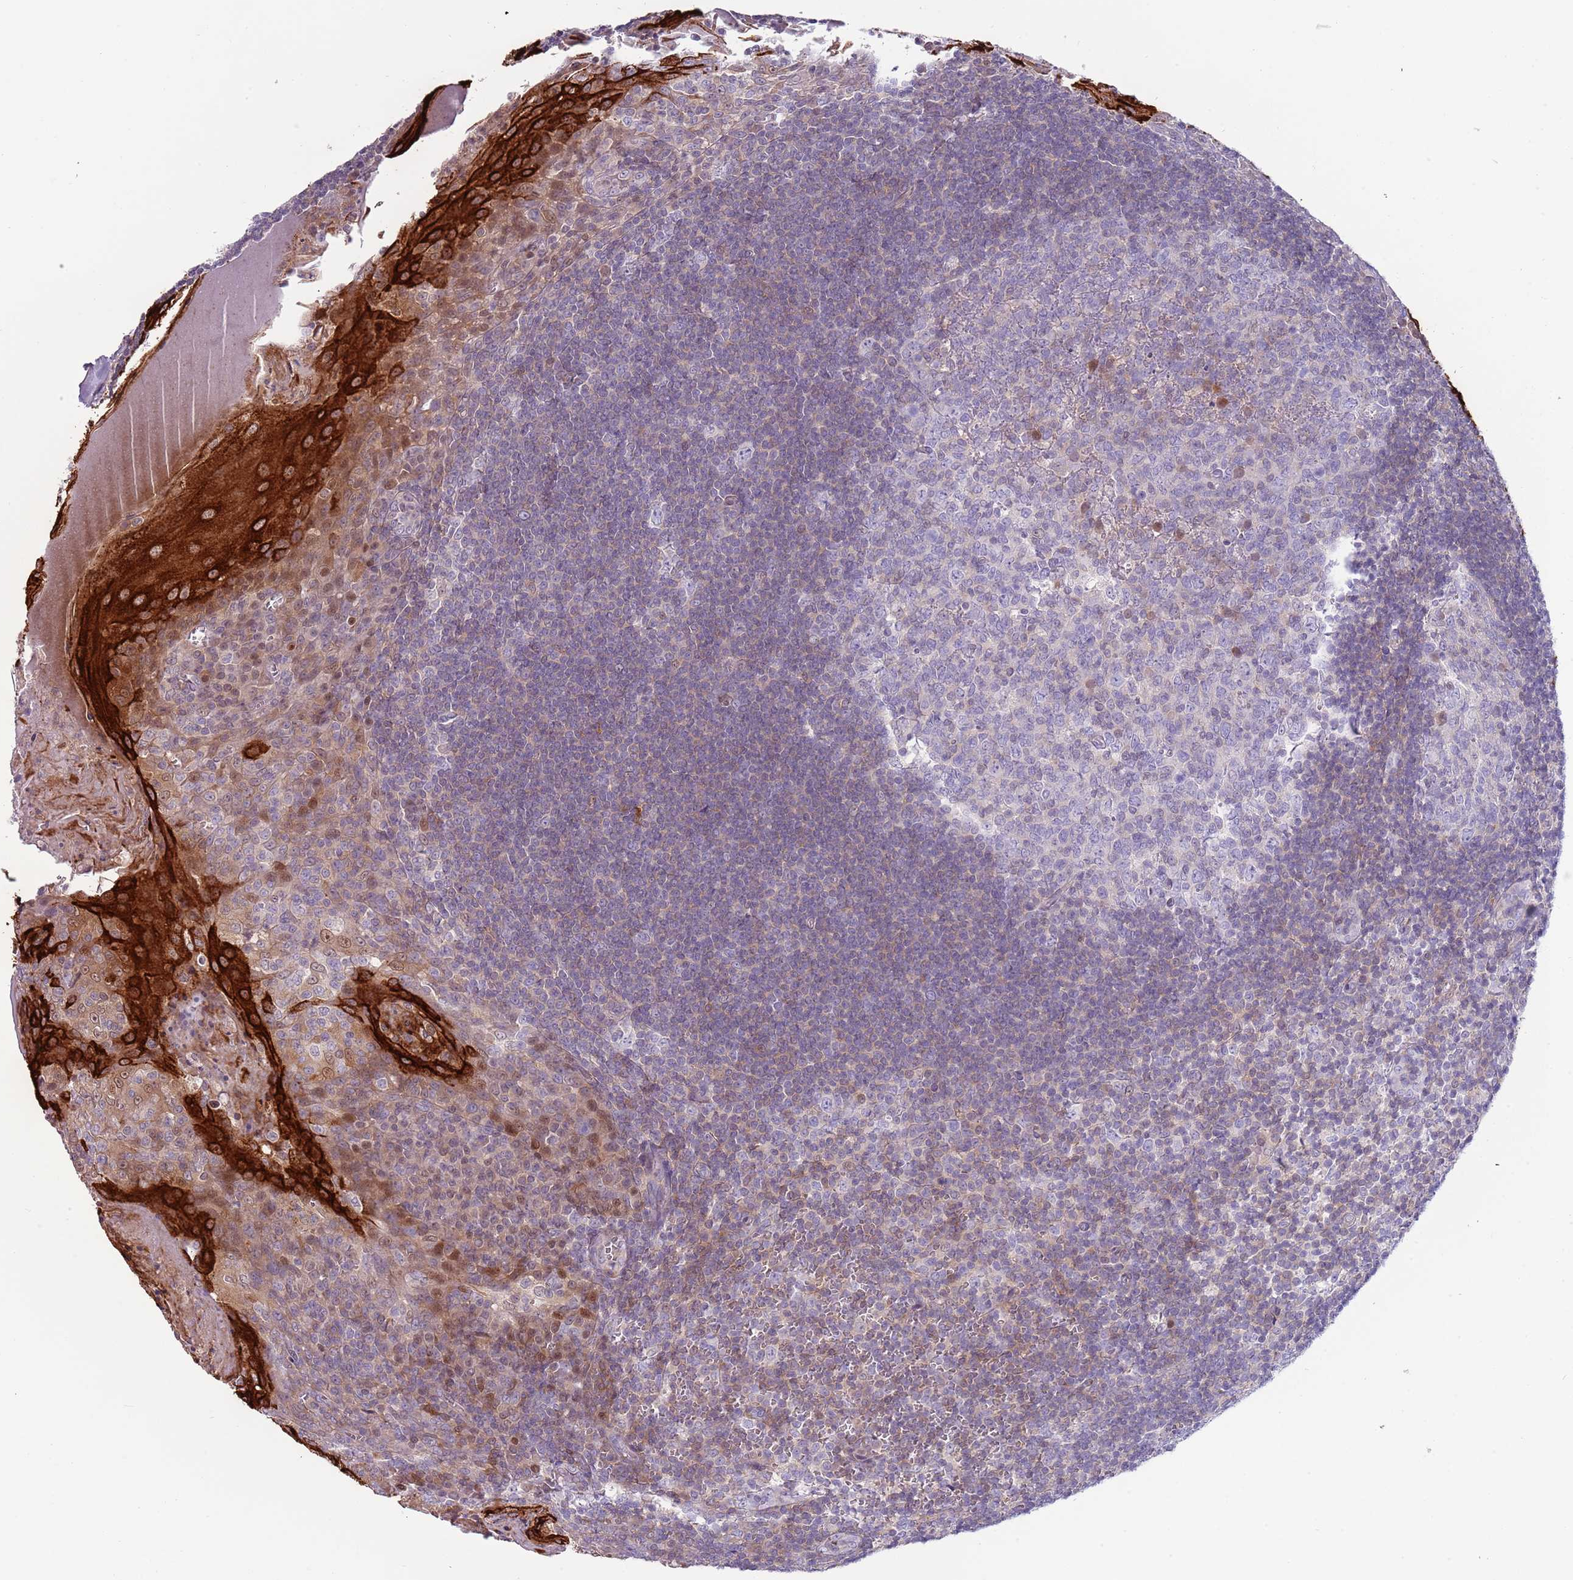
{"staining": {"intensity": "weak", "quantity": "<25%", "location": "cytoplasmic/membranous,nuclear"}, "tissue": "tonsil", "cell_type": "Germinal center cells", "image_type": "normal", "snomed": [{"axis": "morphology", "description": "Normal tissue, NOS"}, {"axis": "topography", "description": "Tonsil"}], "caption": "Human tonsil stained for a protein using immunohistochemistry exhibits no staining in germinal center cells.", "gene": "NBPF4", "patient": {"sex": "male", "age": 27}}